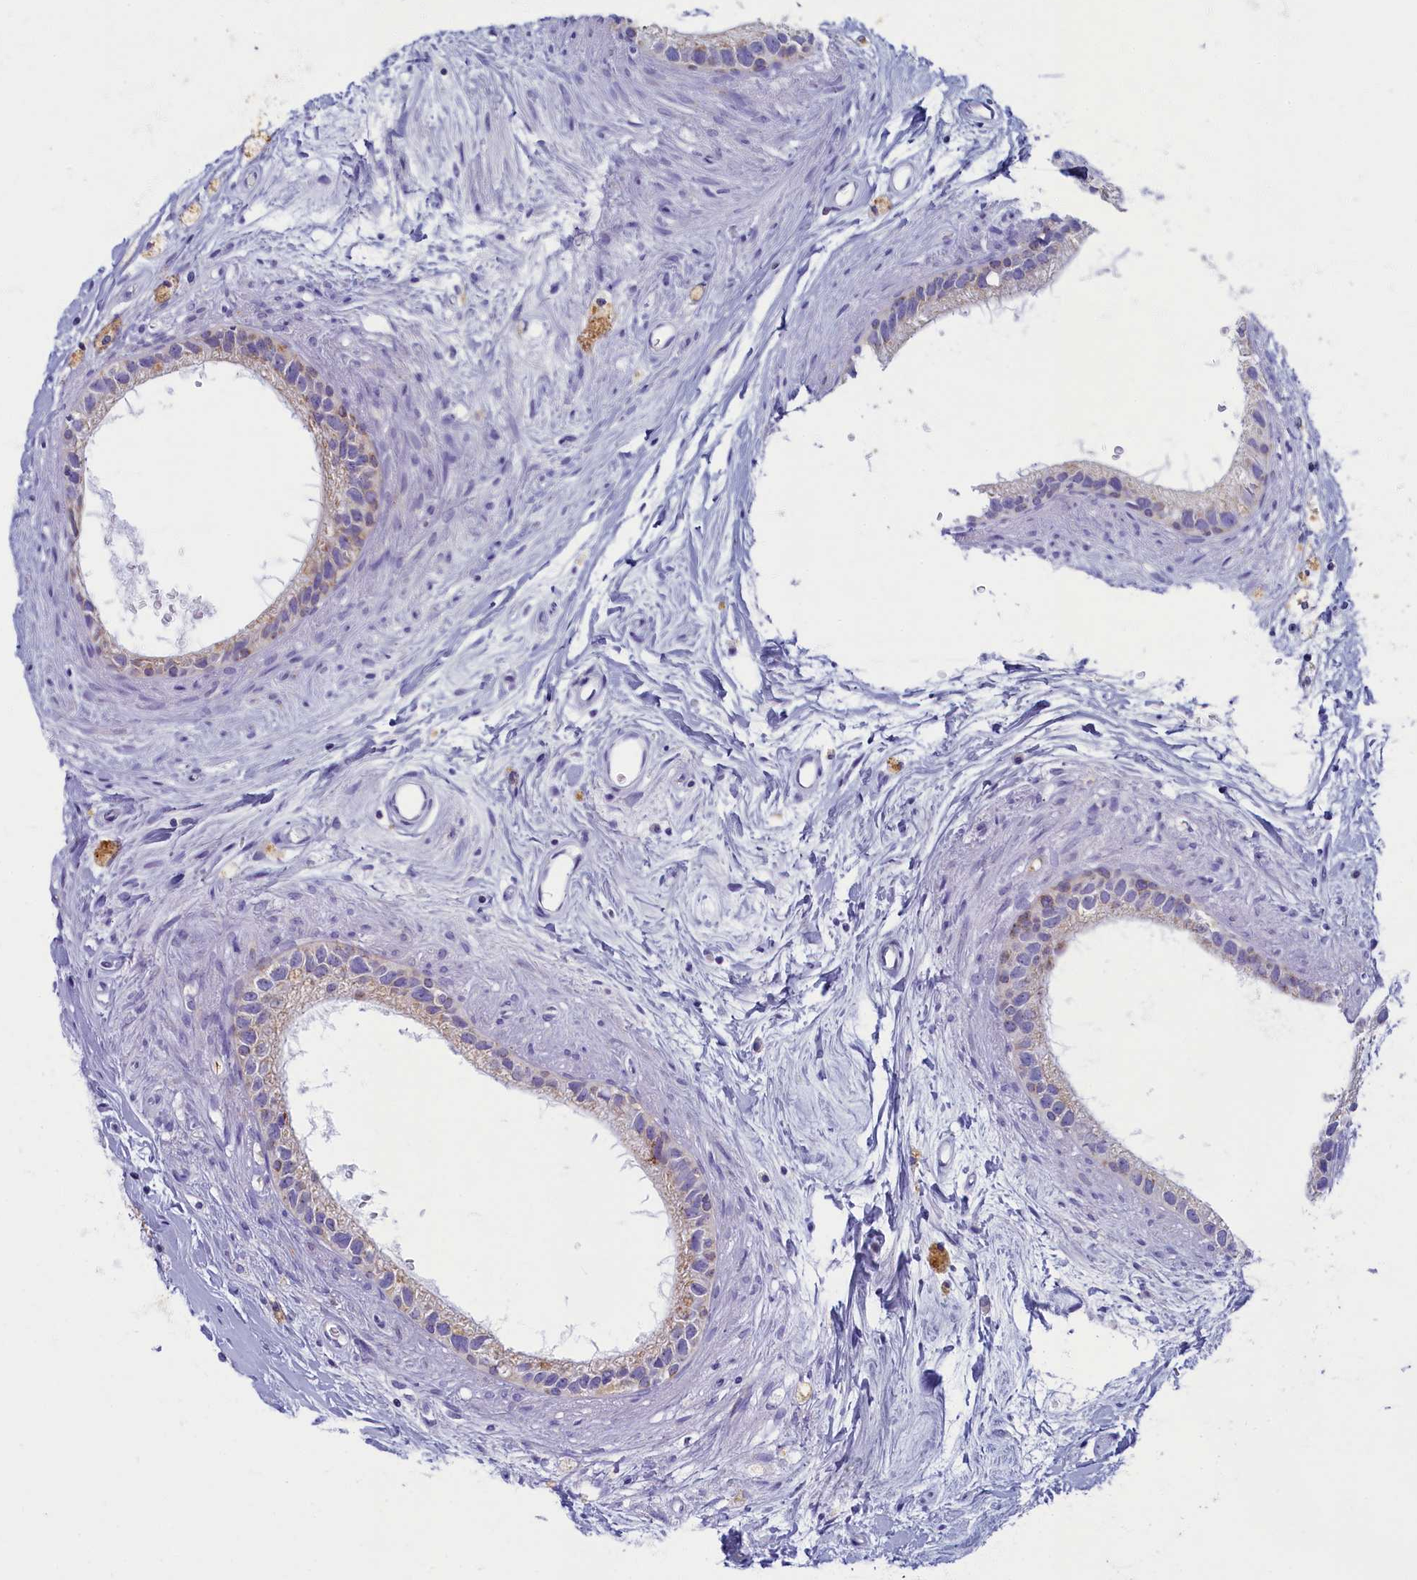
{"staining": {"intensity": "negative", "quantity": "none", "location": "none"}, "tissue": "epididymis", "cell_type": "Glandular cells", "image_type": "normal", "snomed": [{"axis": "morphology", "description": "Normal tissue, NOS"}, {"axis": "topography", "description": "Epididymis"}], "caption": "IHC image of normal epididymis: human epididymis stained with DAB shows no significant protein positivity in glandular cells.", "gene": "OCIAD2", "patient": {"sex": "male", "age": 80}}